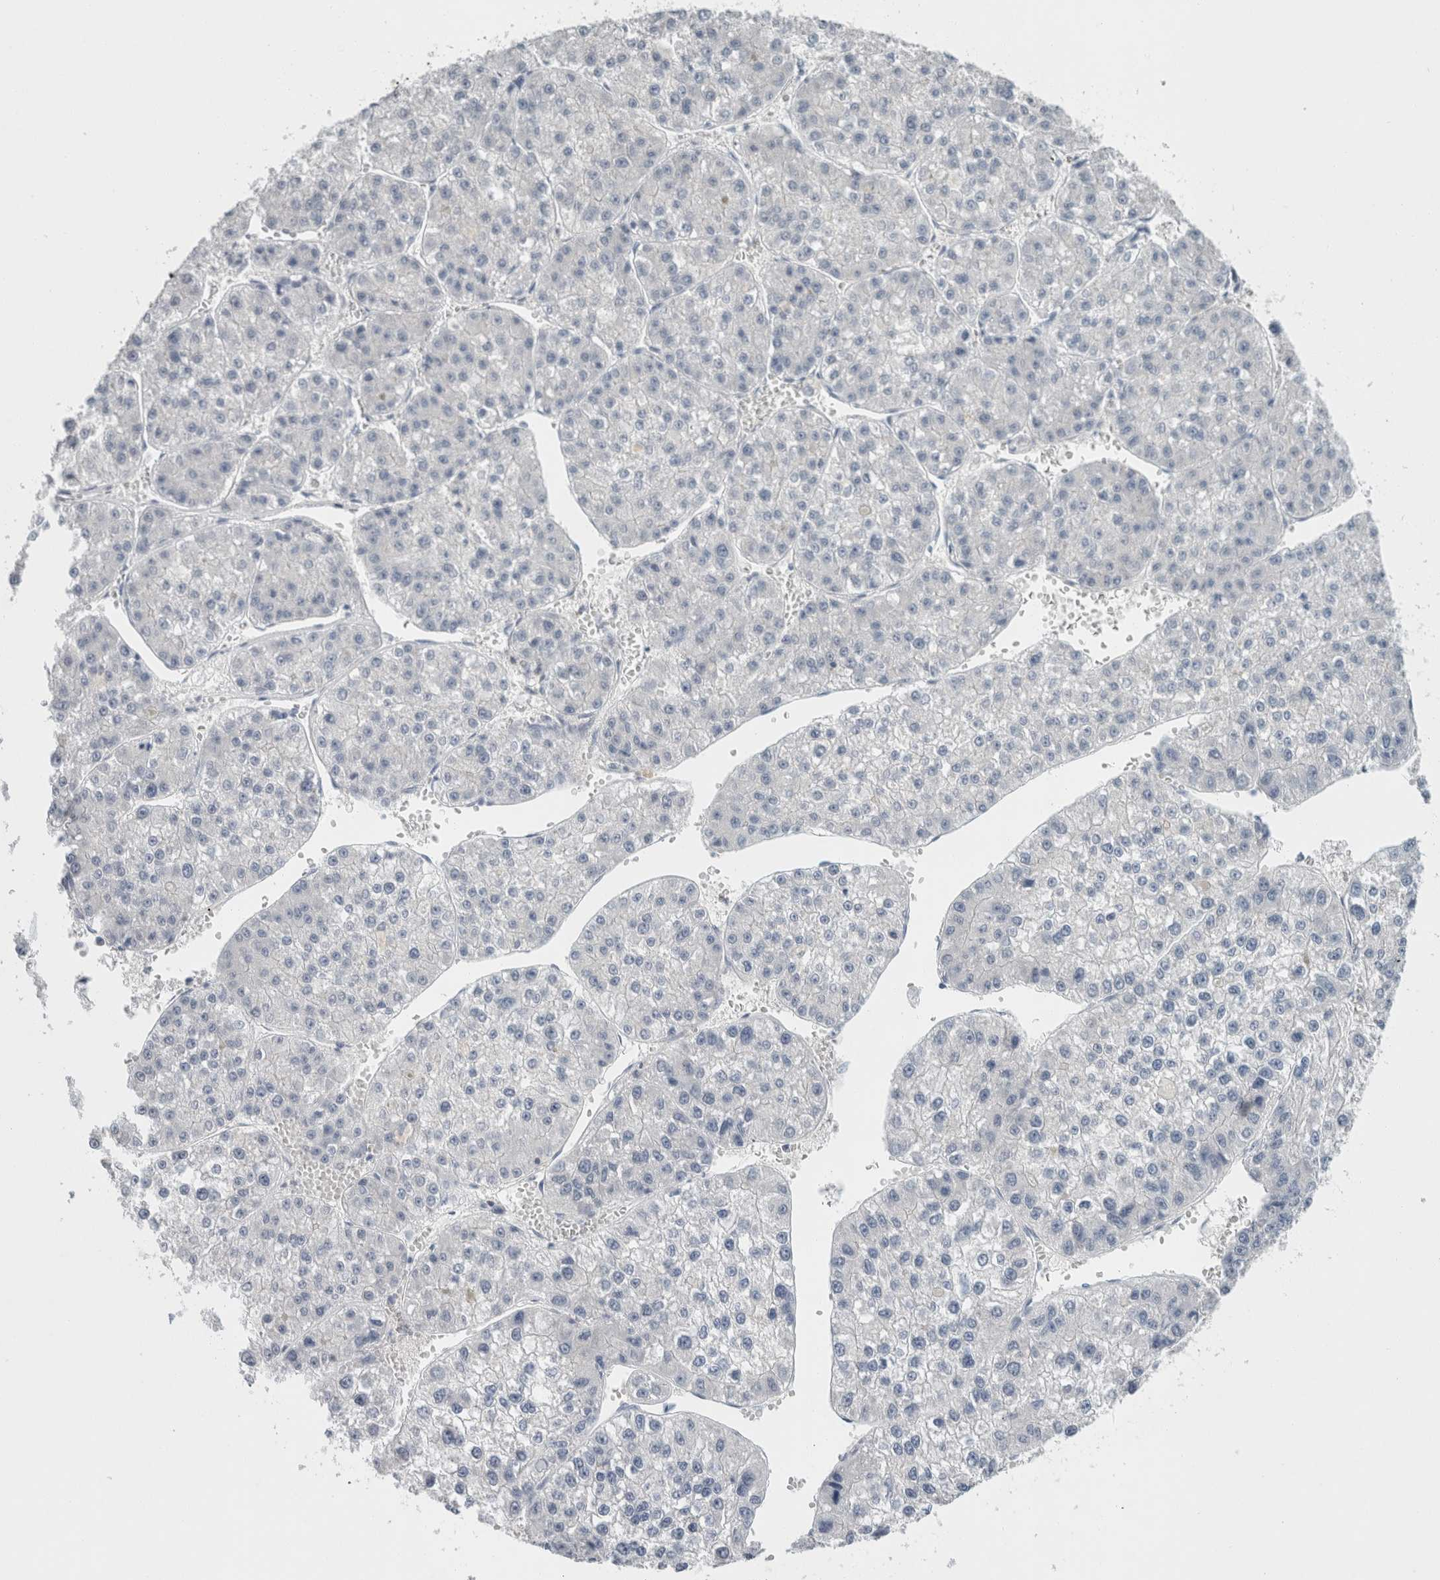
{"staining": {"intensity": "negative", "quantity": "none", "location": "none"}, "tissue": "liver cancer", "cell_type": "Tumor cells", "image_type": "cancer", "snomed": [{"axis": "morphology", "description": "Carcinoma, Hepatocellular, NOS"}, {"axis": "topography", "description": "Liver"}], "caption": "A photomicrograph of liver cancer stained for a protein shows no brown staining in tumor cells.", "gene": "CASP6", "patient": {"sex": "female", "age": 73}}